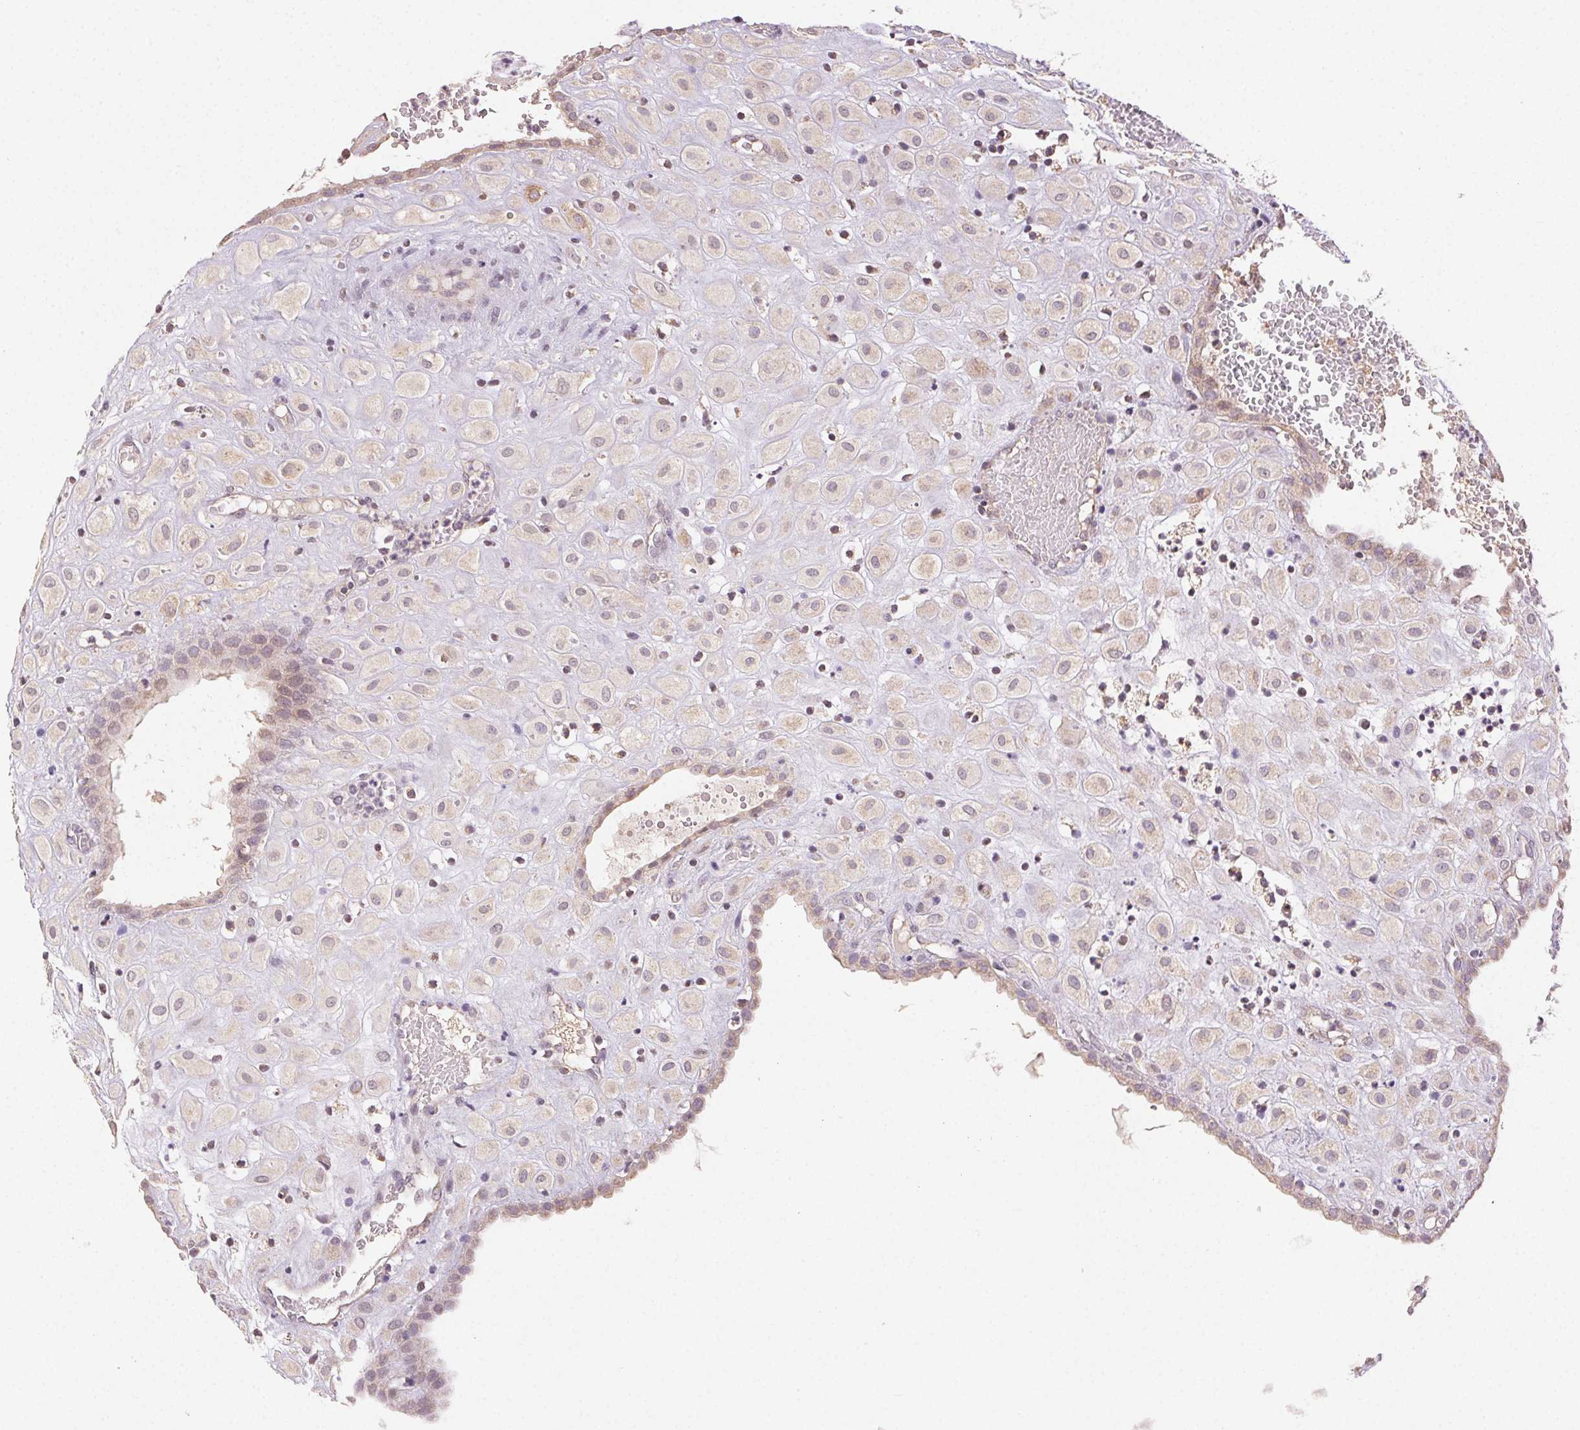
{"staining": {"intensity": "weak", "quantity": "<25%", "location": "cytoplasmic/membranous"}, "tissue": "placenta", "cell_type": "Decidual cells", "image_type": "normal", "snomed": [{"axis": "morphology", "description": "Normal tissue, NOS"}, {"axis": "topography", "description": "Placenta"}], "caption": "IHC photomicrograph of normal placenta: human placenta stained with DAB exhibits no significant protein staining in decidual cells. The staining was performed using DAB (3,3'-diaminobenzidine) to visualize the protein expression in brown, while the nuclei were stained in blue with hematoxylin (Magnification: 20x).", "gene": "CLASP1", "patient": {"sex": "female", "age": 24}}